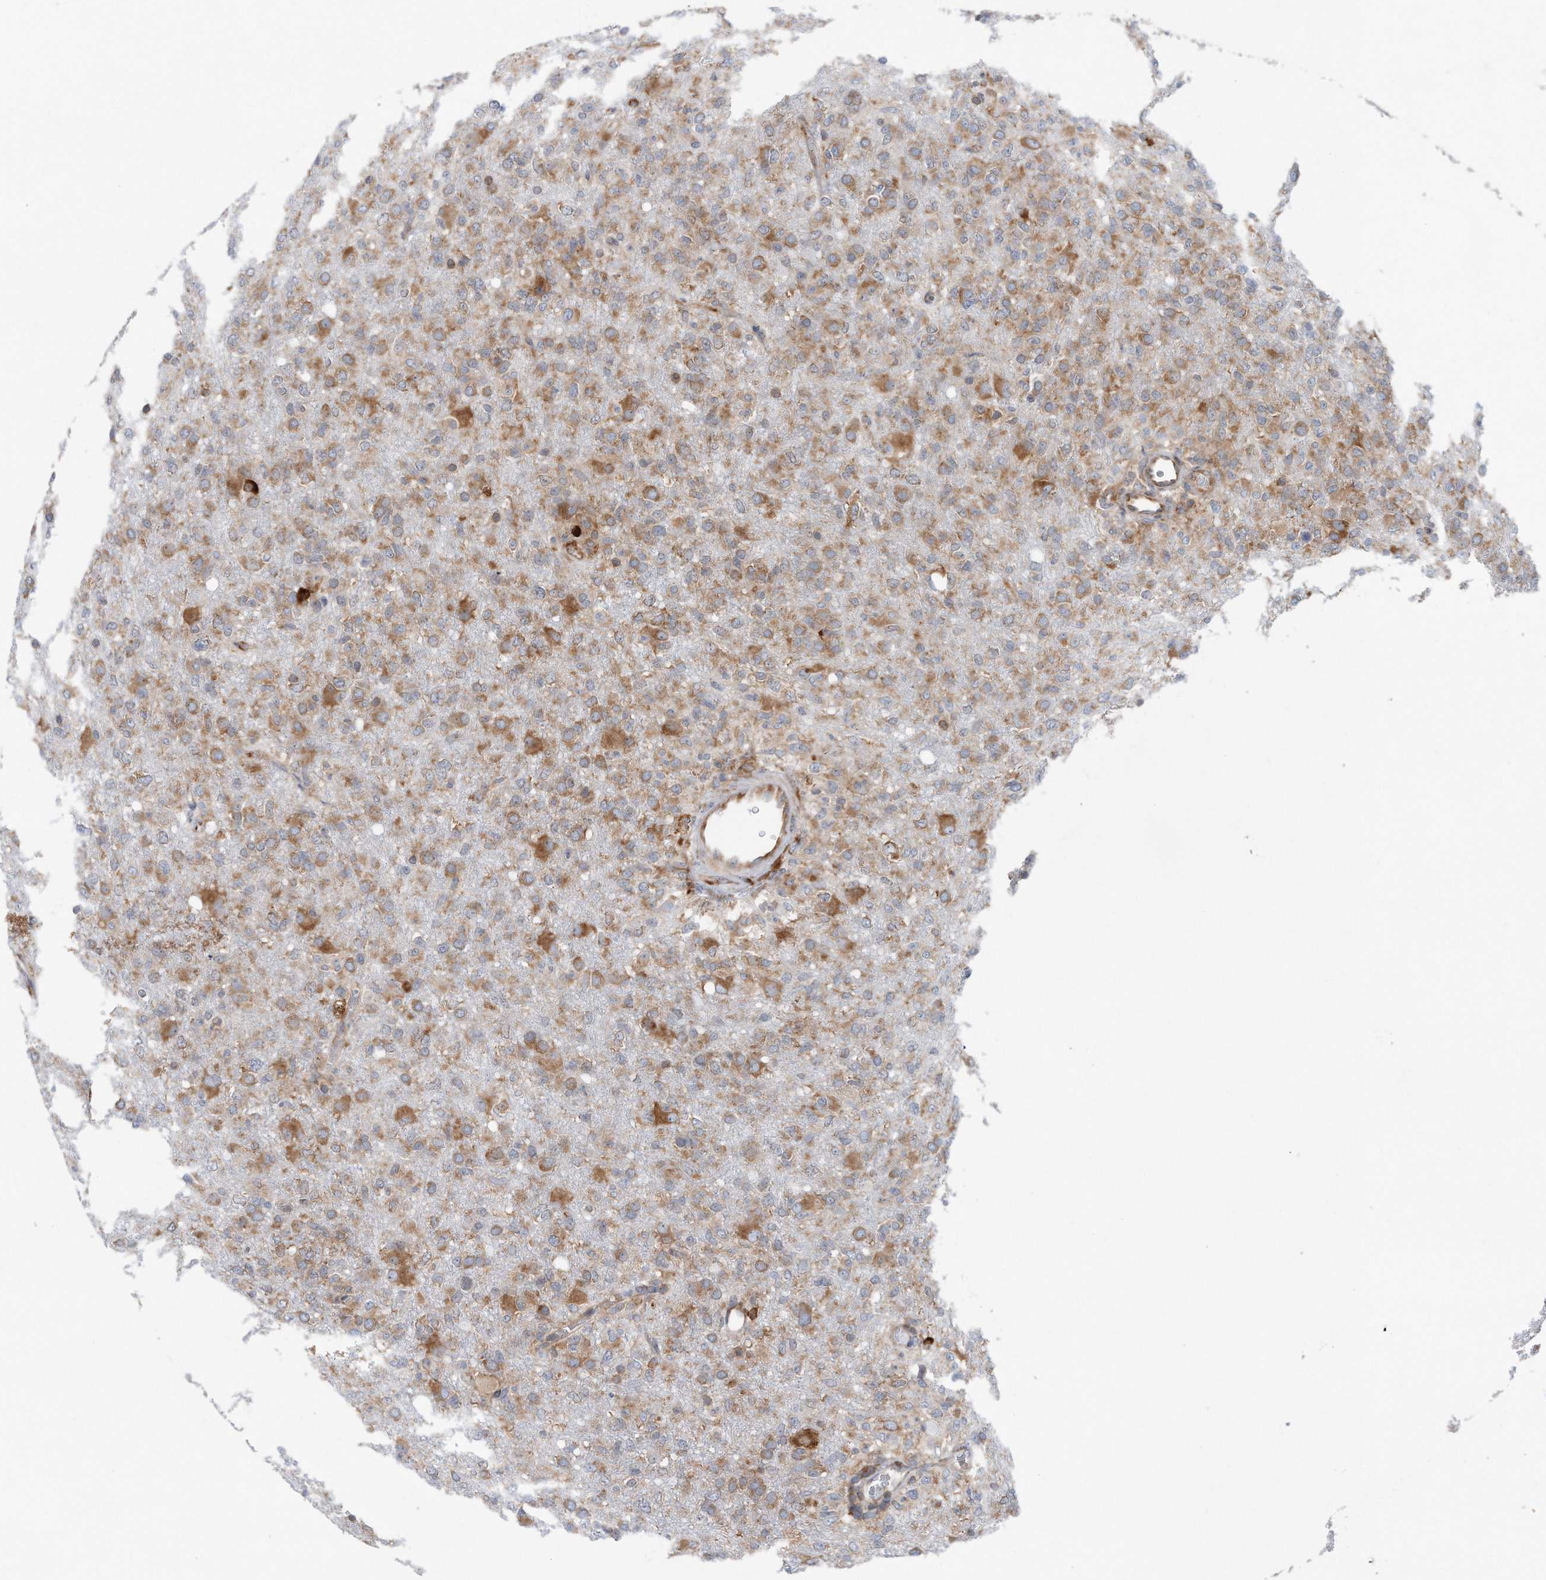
{"staining": {"intensity": "moderate", "quantity": ">75%", "location": "cytoplasmic/membranous"}, "tissue": "glioma", "cell_type": "Tumor cells", "image_type": "cancer", "snomed": [{"axis": "morphology", "description": "Glioma, malignant, High grade"}, {"axis": "topography", "description": "Brain"}], "caption": "Immunohistochemical staining of glioma exhibits medium levels of moderate cytoplasmic/membranous expression in about >75% of tumor cells.", "gene": "RPL26L1", "patient": {"sex": "female", "age": 57}}